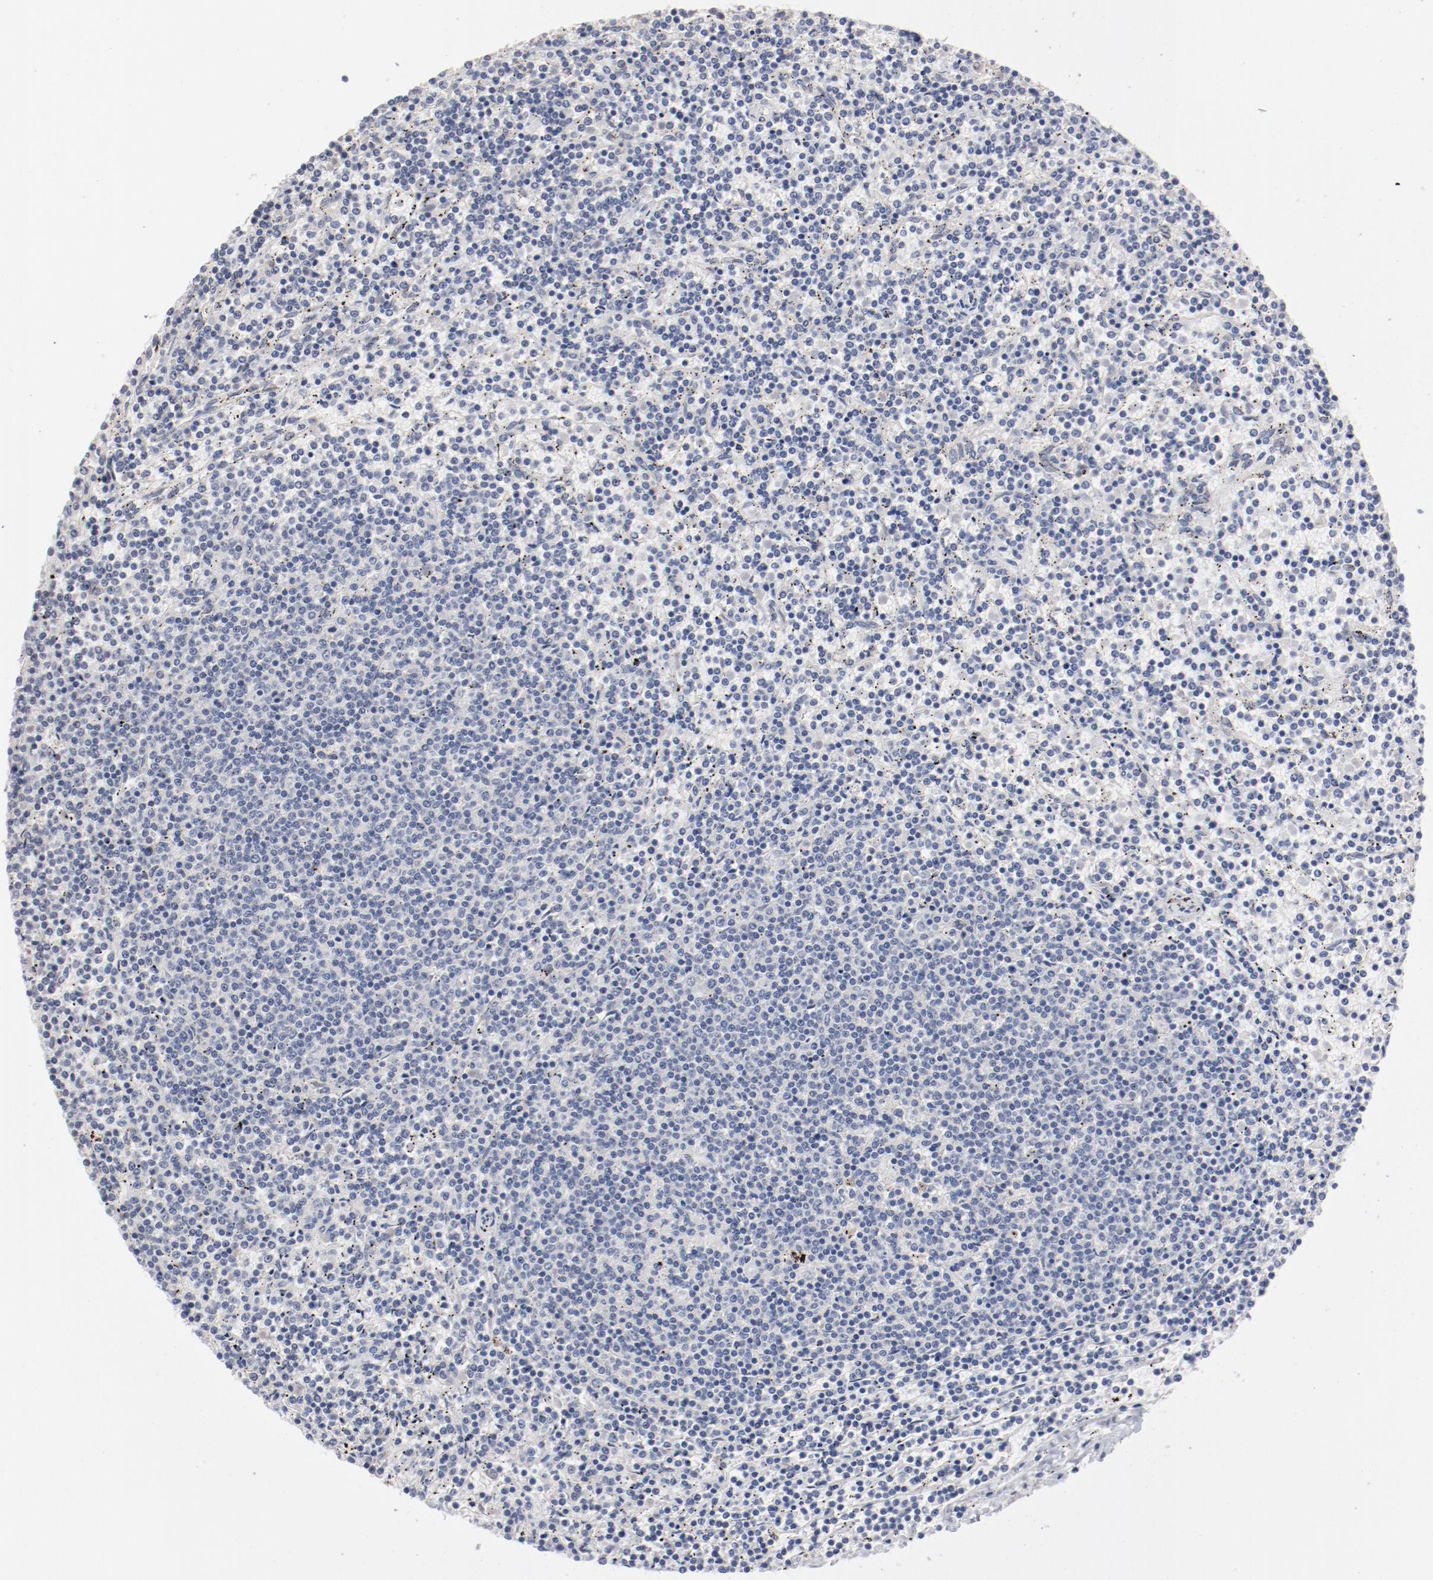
{"staining": {"intensity": "negative", "quantity": "none", "location": "none"}, "tissue": "lymphoma", "cell_type": "Tumor cells", "image_type": "cancer", "snomed": [{"axis": "morphology", "description": "Malignant lymphoma, non-Hodgkin's type, Low grade"}, {"axis": "topography", "description": "Spleen"}], "caption": "DAB immunohistochemical staining of human lymphoma reveals no significant staining in tumor cells. Brightfield microscopy of immunohistochemistry stained with DAB (3,3'-diaminobenzidine) (brown) and hematoxylin (blue), captured at high magnification.", "gene": "AK7", "patient": {"sex": "female", "age": 50}}